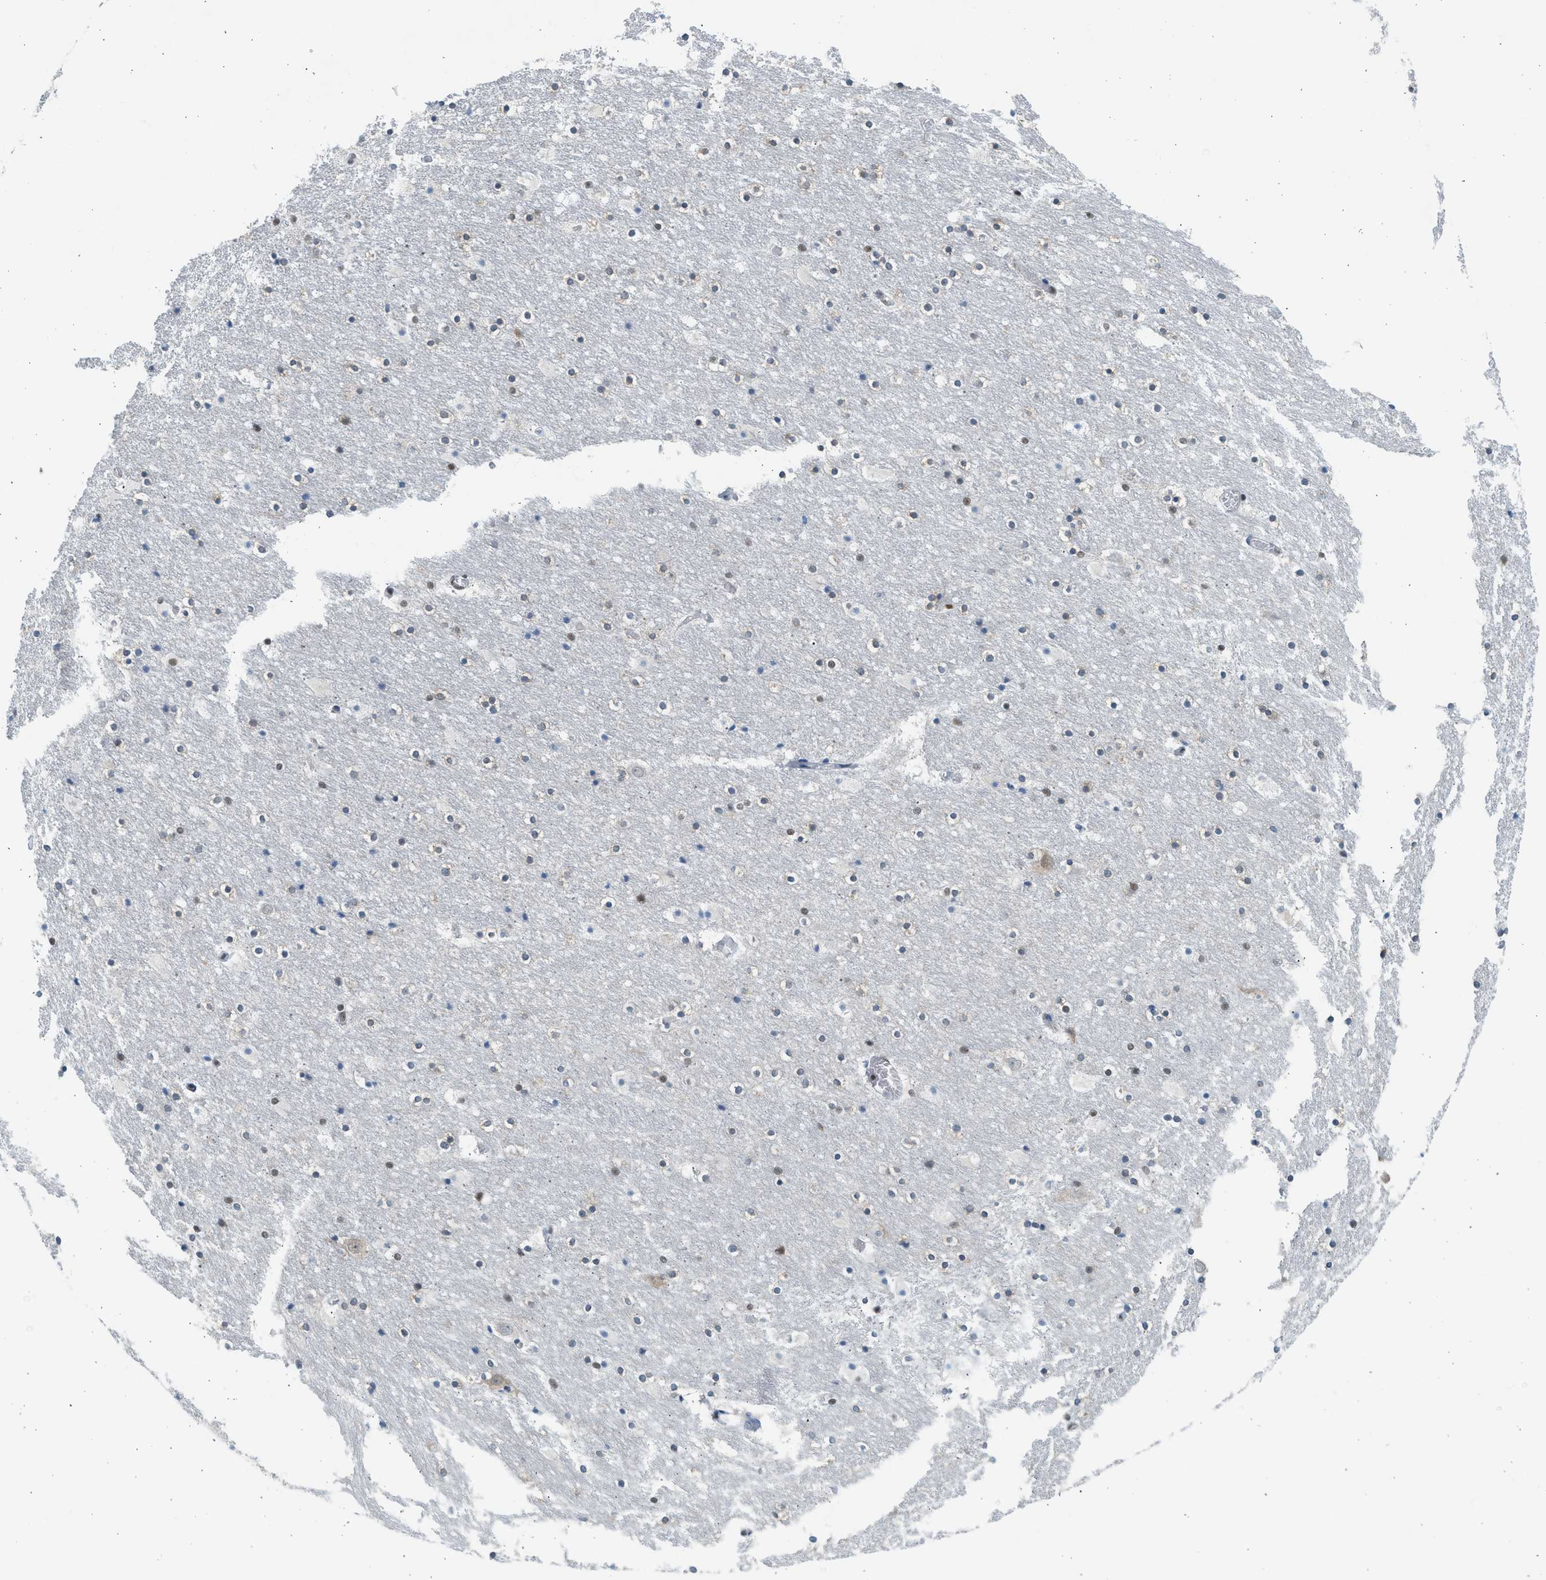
{"staining": {"intensity": "weak", "quantity": "<25%", "location": "nuclear"}, "tissue": "hippocampus", "cell_type": "Glial cells", "image_type": "normal", "snomed": [{"axis": "morphology", "description": "Normal tissue, NOS"}, {"axis": "topography", "description": "Hippocampus"}], "caption": "An IHC histopathology image of normal hippocampus is shown. There is no staining in glial cells of hippocampus.", "gene": "HIPK1", "patient": {"sex": "male", "age": 45}}